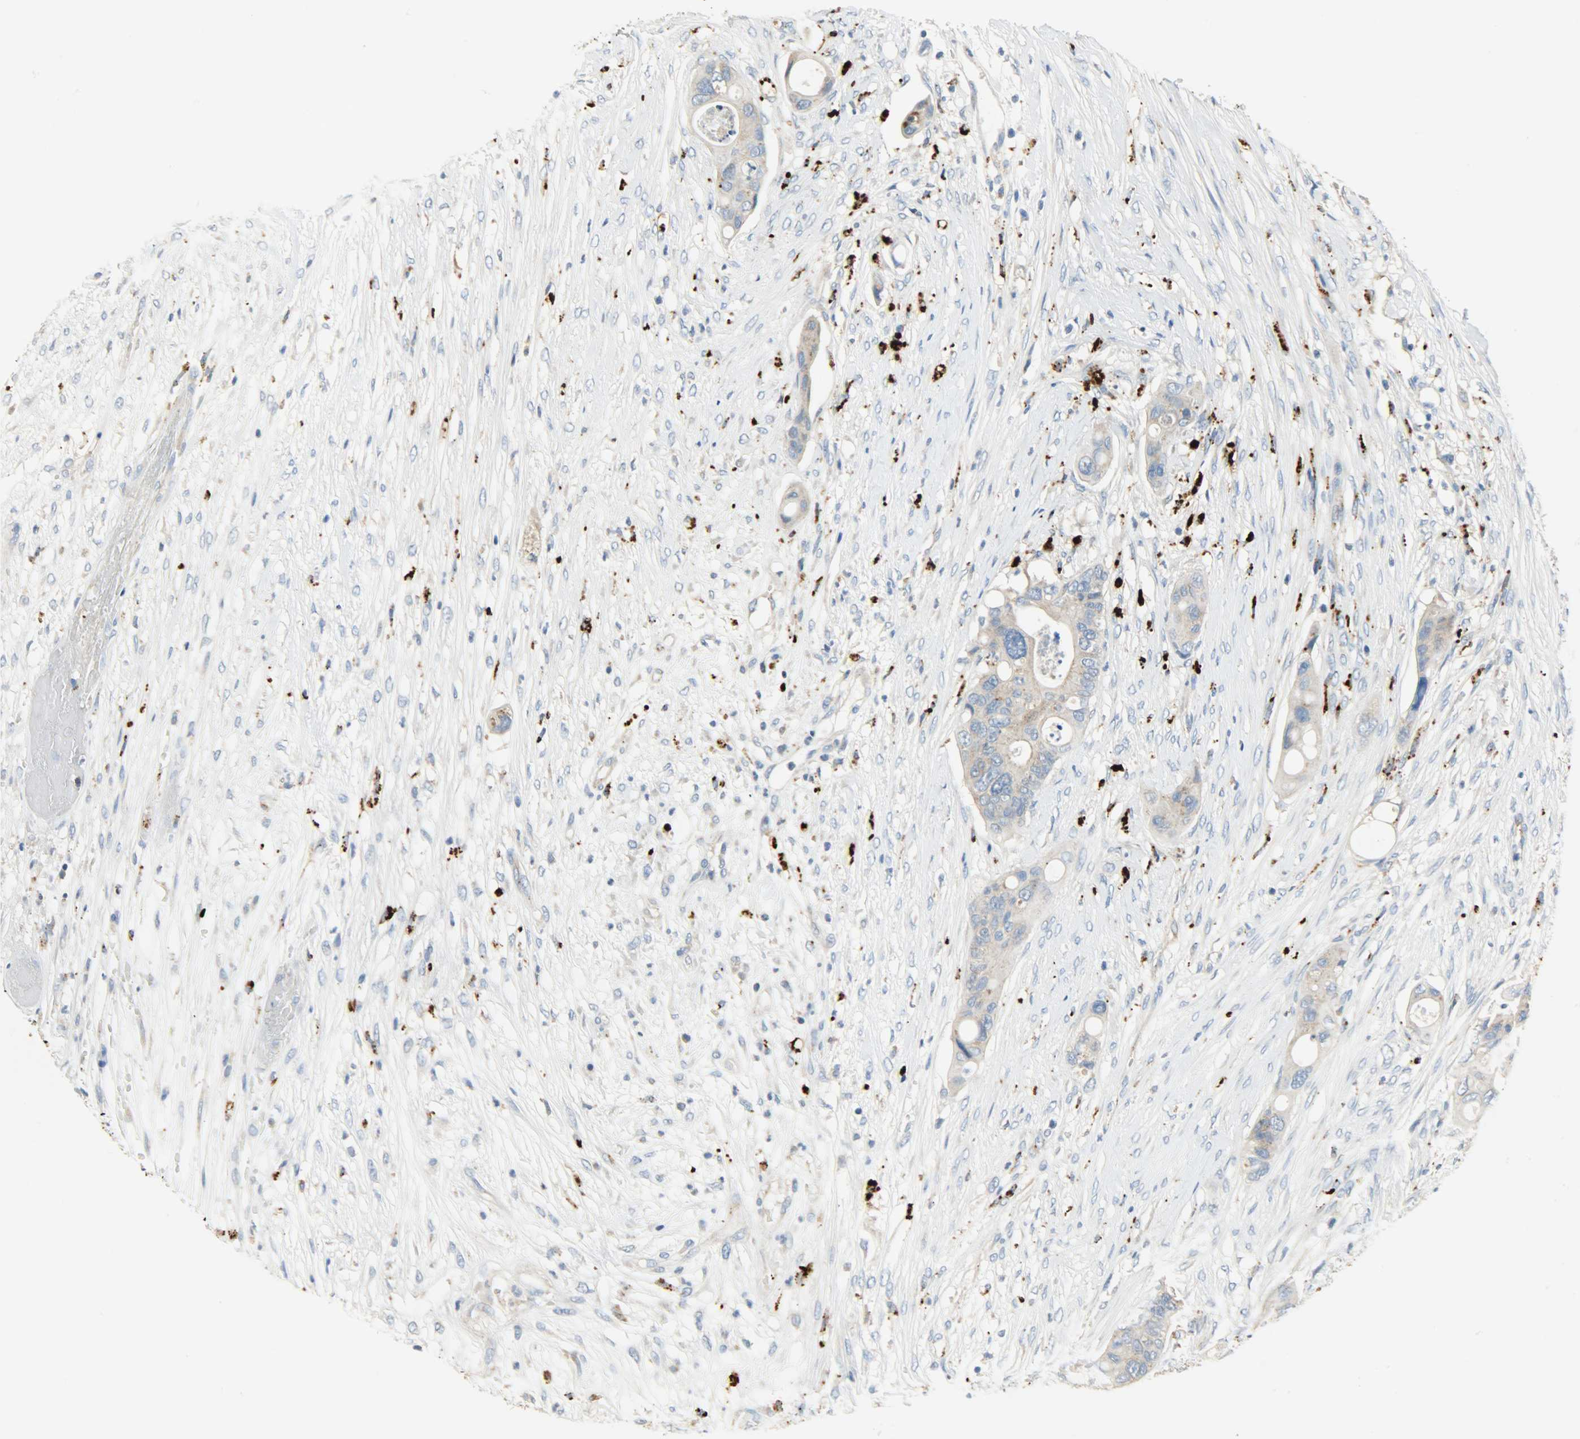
{"staining": {"intensity": "weak", "quantity": "25%-75%", "location": "cytoplasmic/membranous"}, "tissue": "colorectal cancer", "cell_type": "Tumor cells", "image_type": "cancer", "snomed": [{"axis": "morphology", "description": "Adenocarcinoma, NOS"}, {"axis": "topography", "description": "Colon"}], "caption": "Protein analysis of colorectal cancer tissue shows weak cytoplasmic/membranous staining in approximately 25%-75% of tumor cells.", "gene": "ASAH1", "patient": {"sex": "female", "age": 57}}